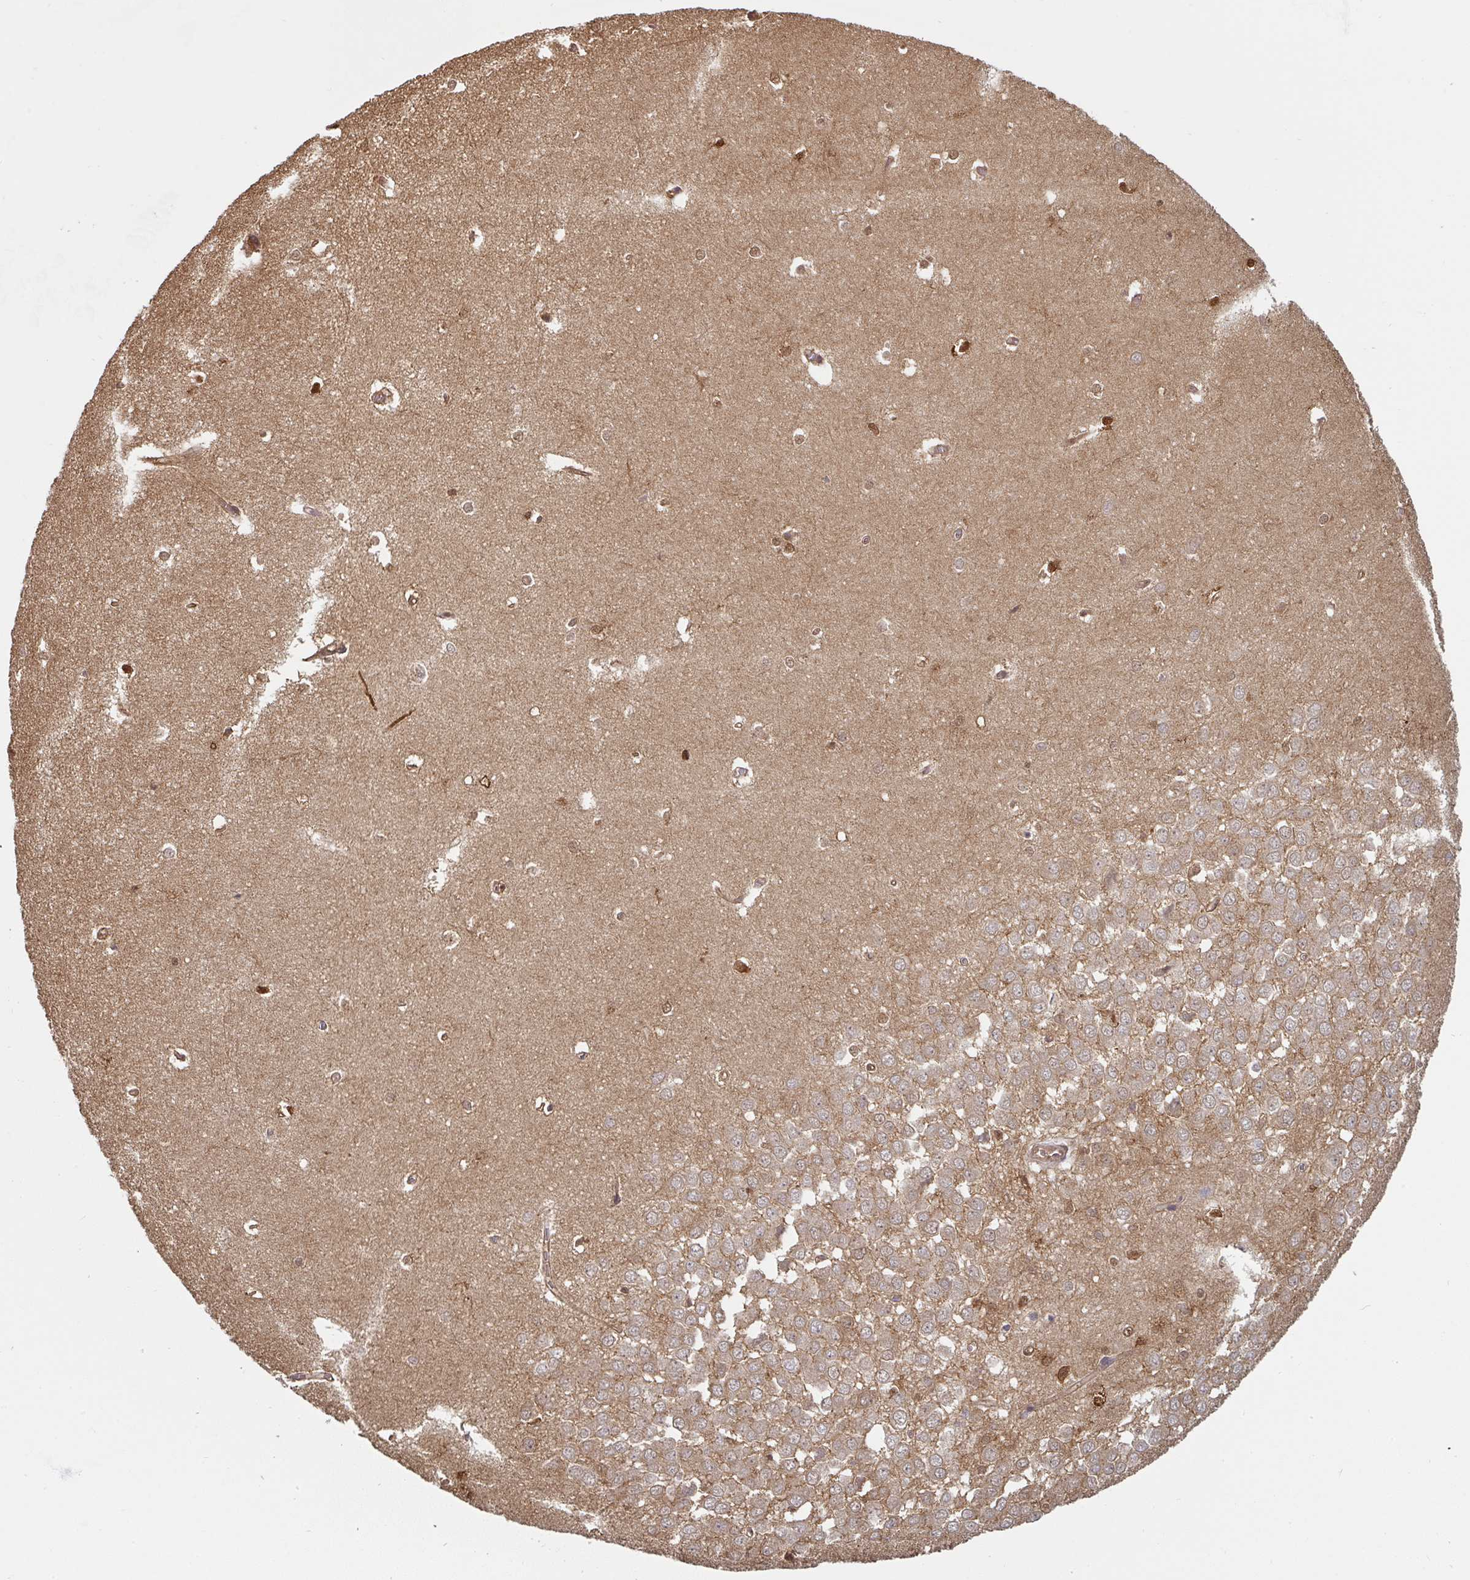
{"staining": {"intensity": "moderate", "quantity": "25%-75%", "location": "nuclear"}, "tissue": "hippocampus", "cell_type": "Glial cells", "image_type": "normal", "snomed": [{"axis": "morphology", "description": "Normal tissue, NOS"}, {"axis": "topography", "description": "Hippocampus"}], "caption": "Hippocampus stained with a brown dye shows moderate nuclear positive staining in approximately 25%-75% of glial cells.", "gene": "ST13", "patient": {"sex": "female", "age": 64}}